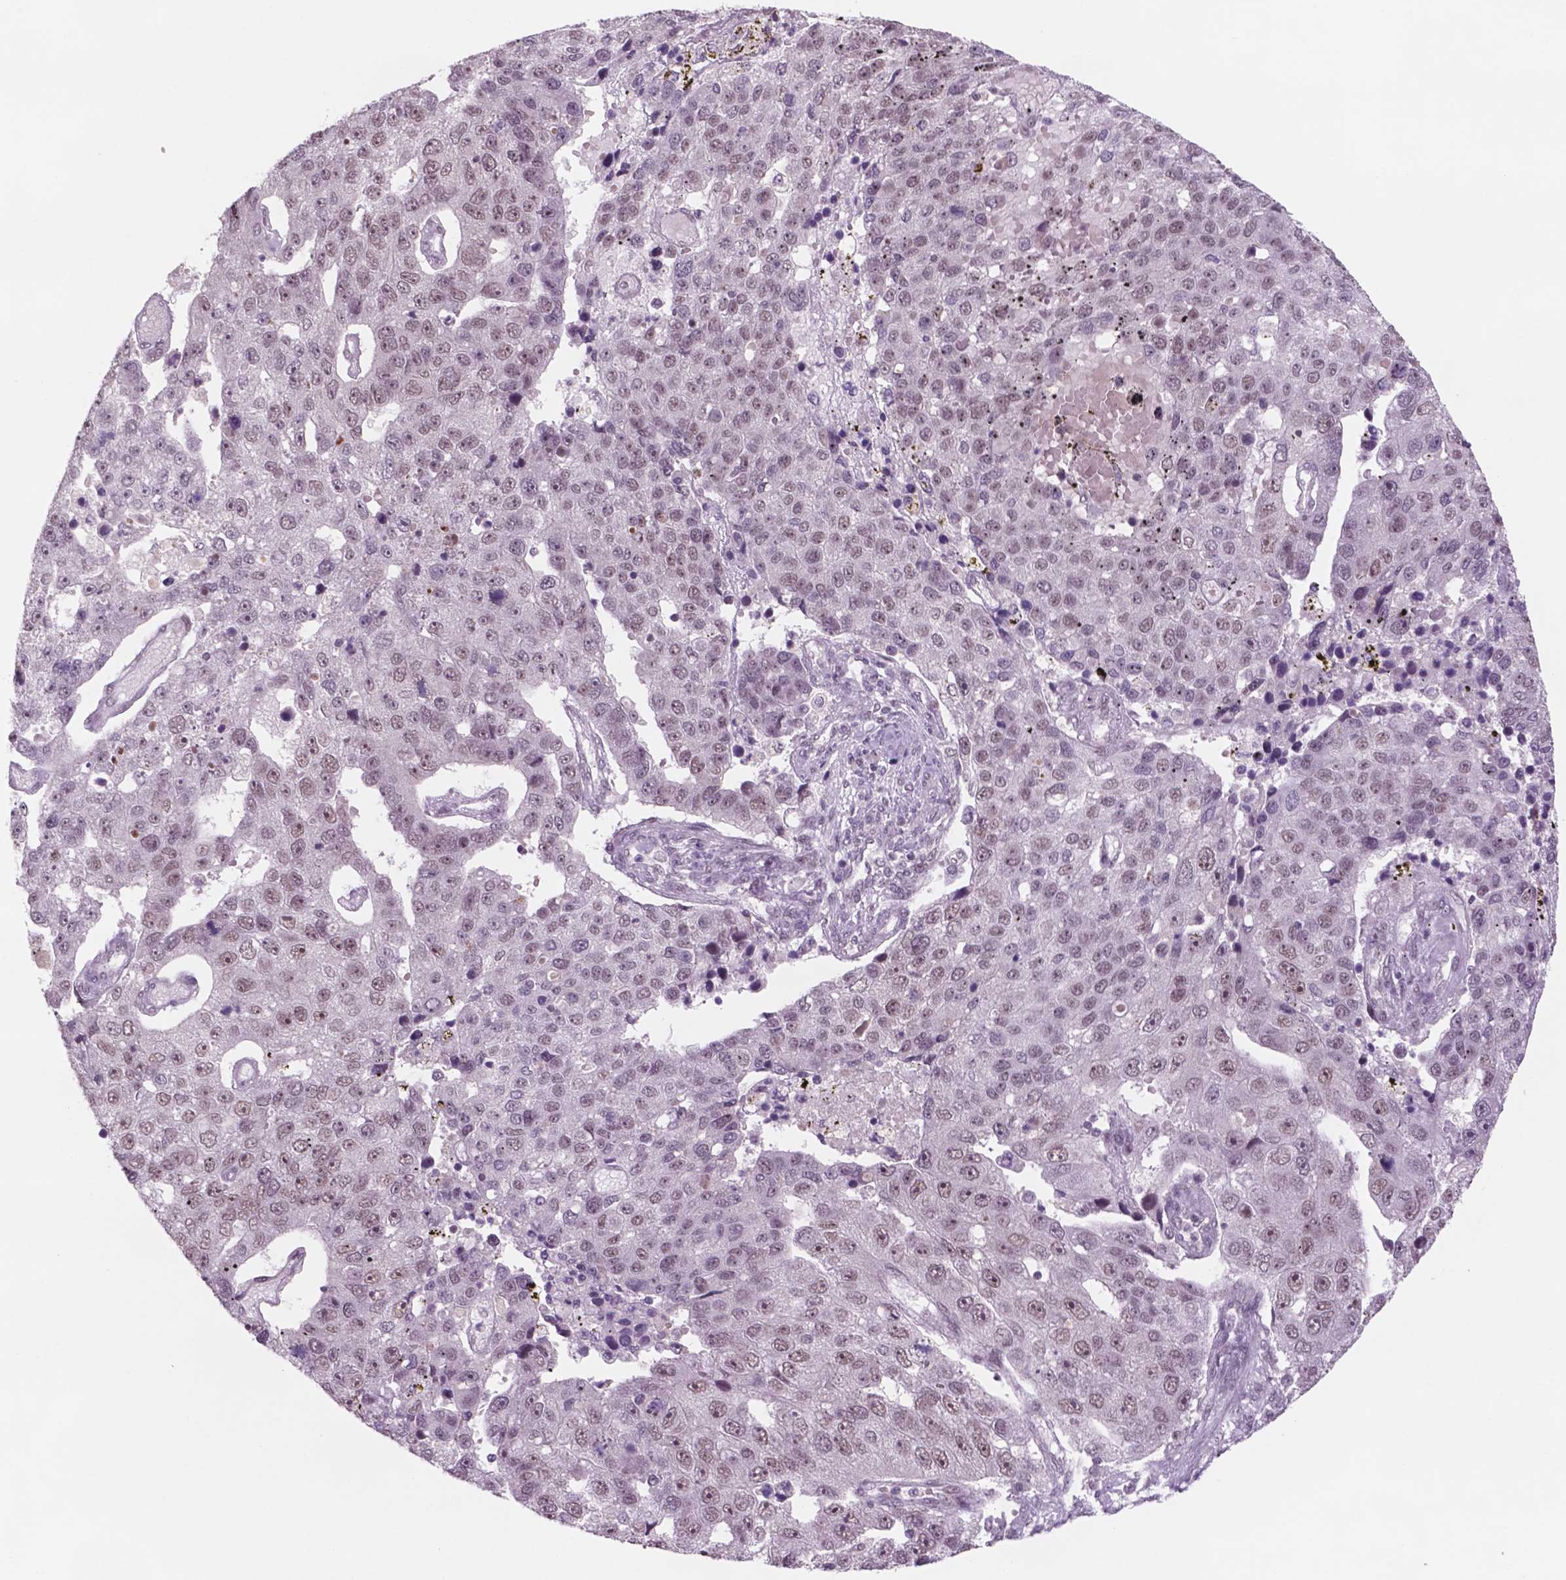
{"staining": {"intensity": "moderate", "quantity": "25%-75%", "location": "nuclear"}, "tissue": "pancreatic cancer", "cell_type": "Tumor cells", "image_type": "cancer", "snomed": [{"axis": "morphology", "description": "Adenocarcinoma, NOS"}, {"axis": "topography", "description": "Pancreas"}], "caption": "Moderate nuclear staining for a protein is identified in about 25%-75% of tumor cells of pancreatic adenocarcinoma using immunohistochemistry.", "gene": "POLR2E", "patient": {"sex": "female", "age": 61}}